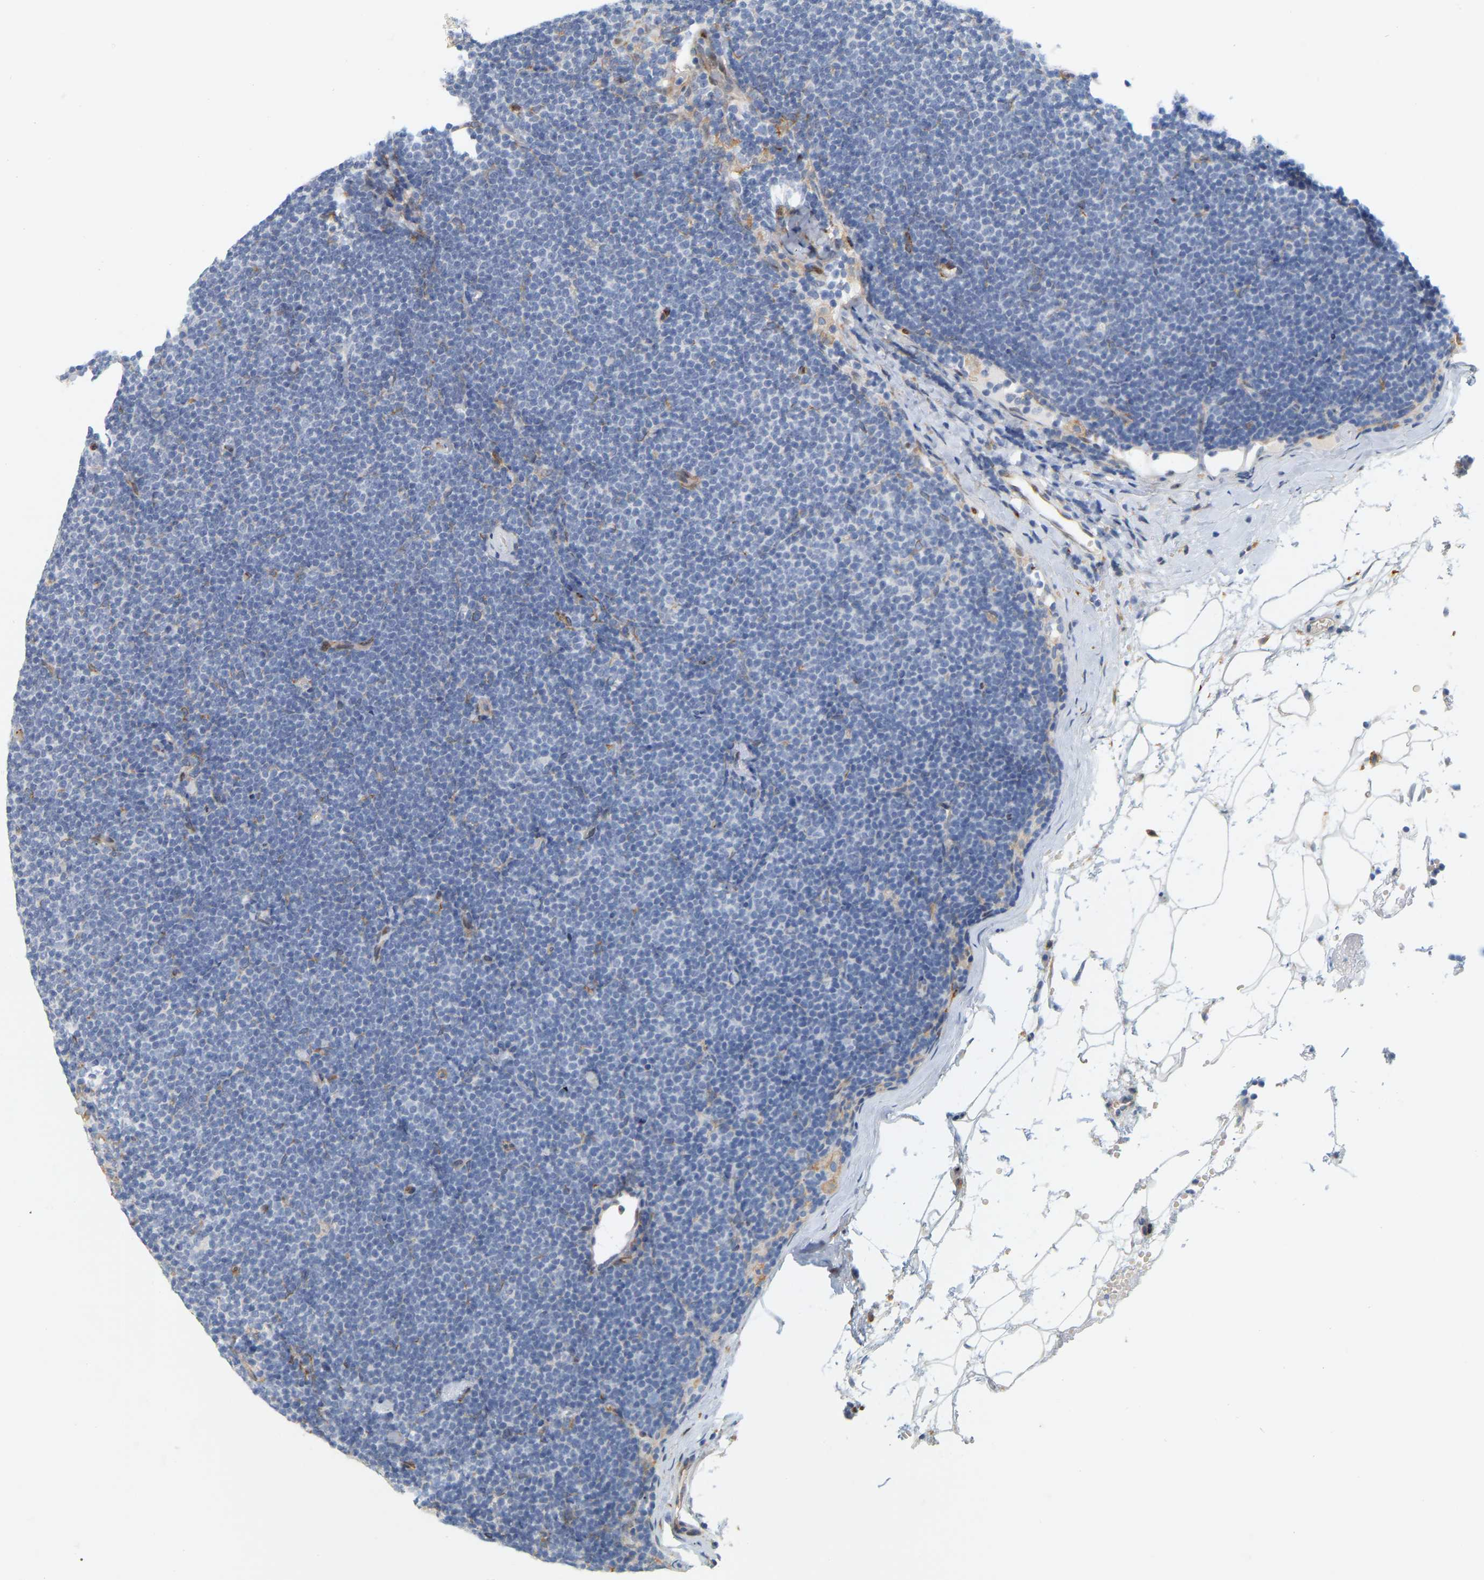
{"staining": {"intensity": "negative", "quantity": "none", "location": "none"}, "tissue": "lymphoma", "cell_type": "Tumor cells", "image_type": "cancer", "snomed": [{"axis": "morphology", "description": "Malignant lymphoma, non-Hodgkin's type, Low grade"}, {"axis": "topography", "description": "Lymph node"}], "caption": "Micrograph shows no significant protein expression in tumor cells of low-grade malignant lymphoma, non-Hodgkin's type.", "gene": "RAPH1", "patient": {"sex": "female", "age": 53}}